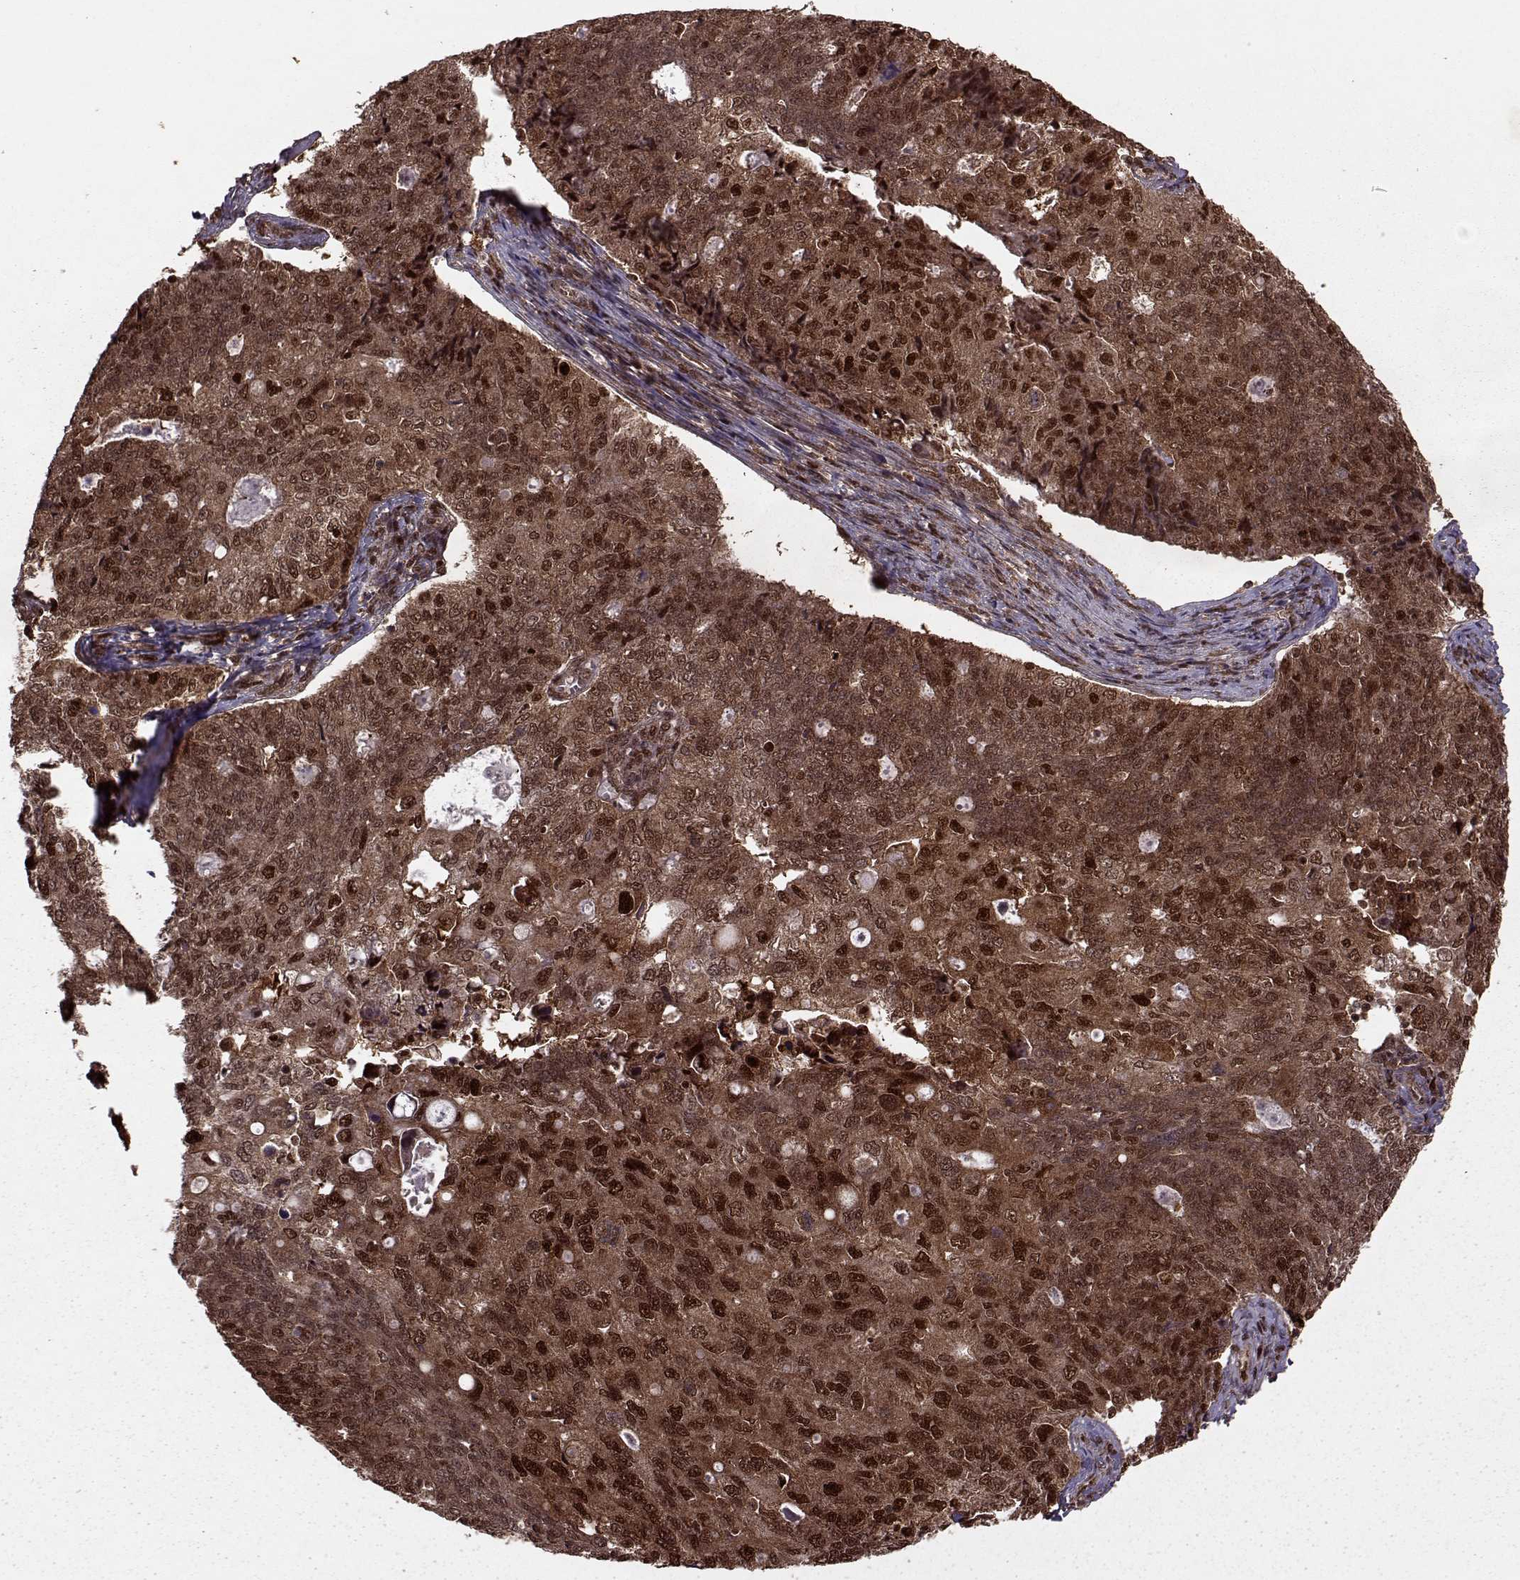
{"staining": {"intensity": "strong", "quantity": ">75%", "location": "cytoplasmic/membranous,nuclear"}, "tissue": "endometrial cancer", "cell_type": "Tumor cells", "image_type": "cancer", "snomed": [{"axis": "morphology", "description": "Adenocarcinoma, NOS"}, {"axis": "topography", "description": "Endometrium"}], "caption": "Immunohistochemistry image of neoplastic tissue: endometrial cancer (adenocarcinoma) stained using immunohistochemistry reveals high levels of strong protein expression localized specifically in the cytoplasmic/membranous and nuclear of tumor cells, appearing as a cytoplasmic/membranous and nuclear brown color.", "gene": "PSMA7", "patient": {"sex": "female", "age": 43}}